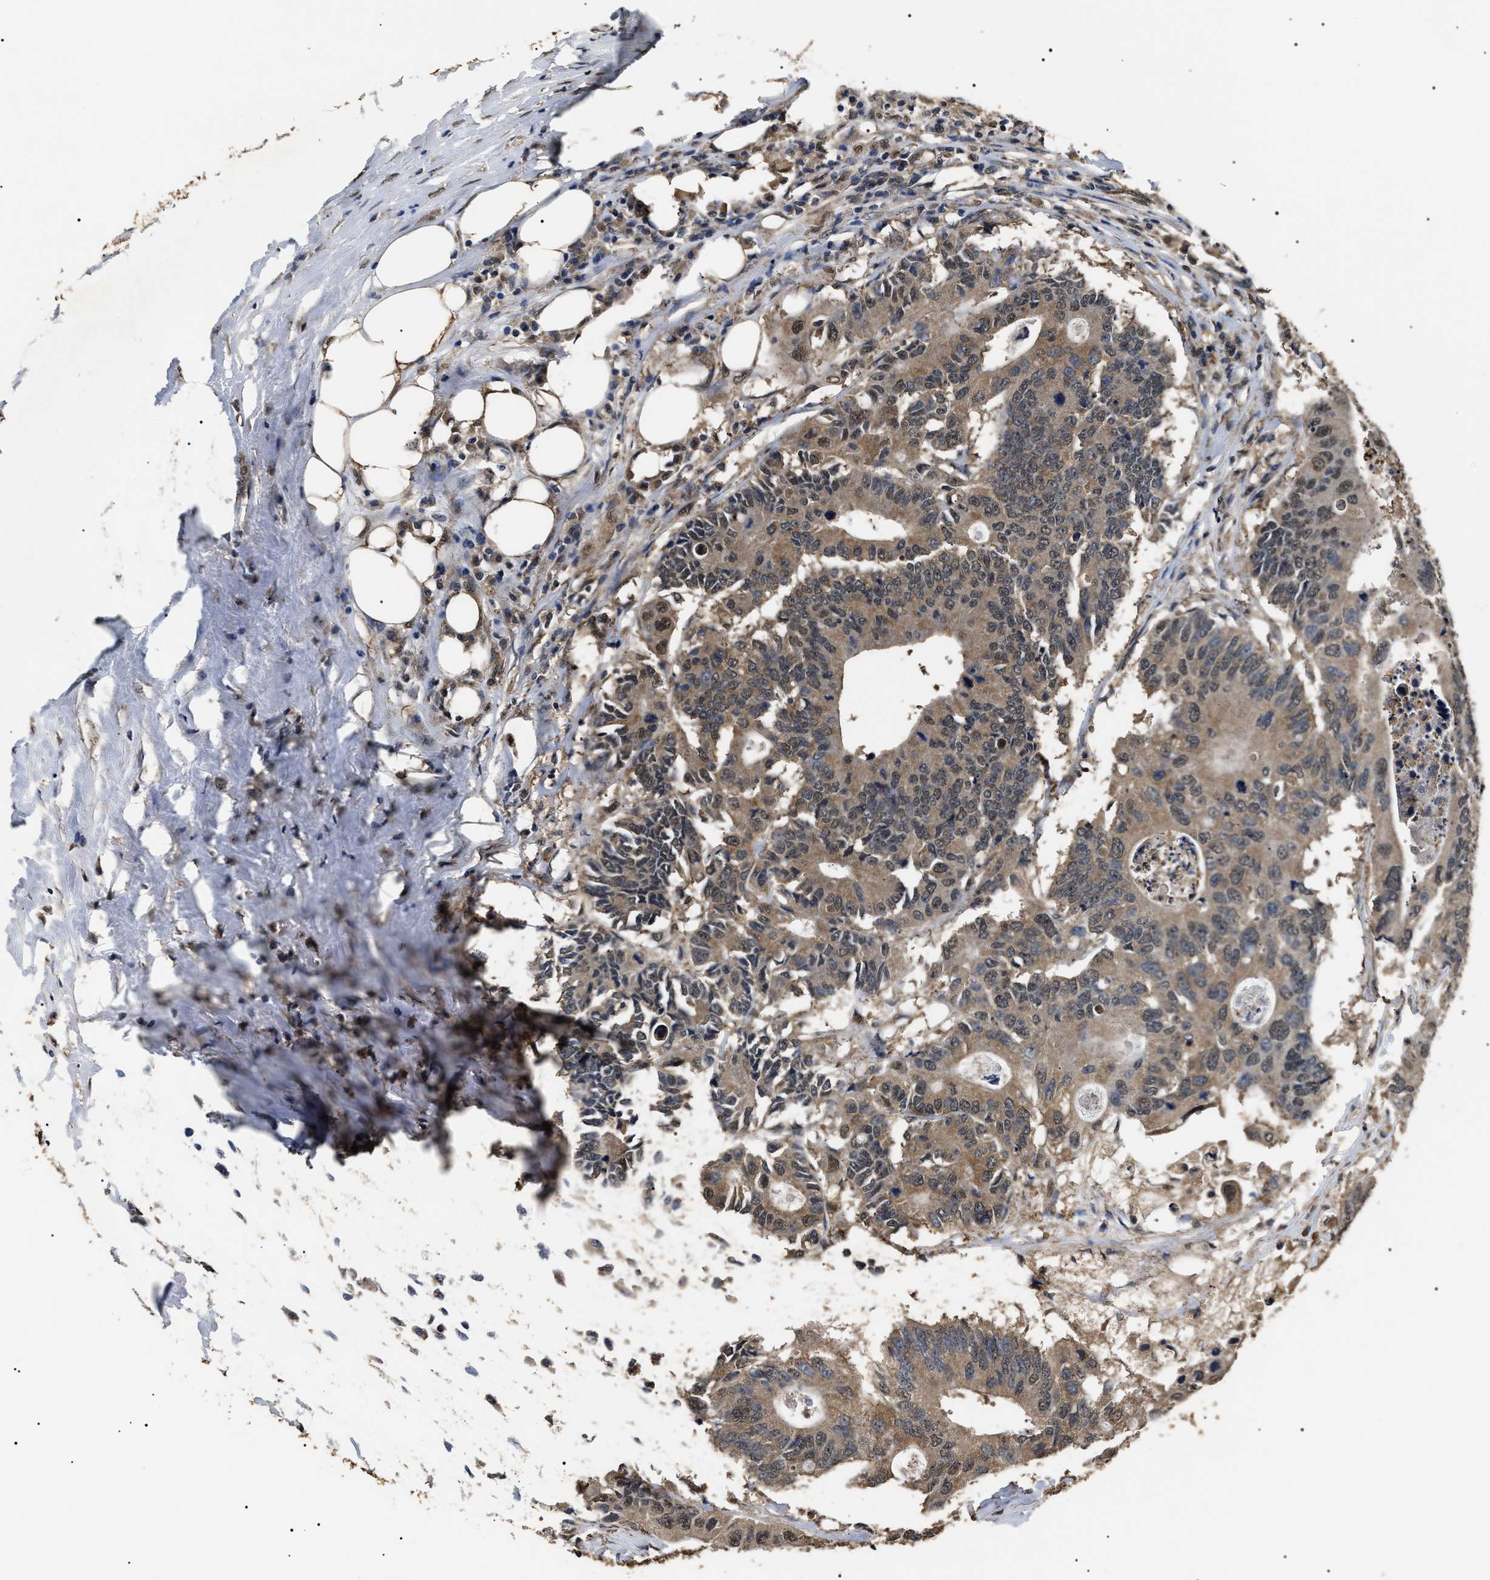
{"staining": {"intensity": "moderate", "quantity": ">75%", "location": "cytoplasmic/membranous,nuclear"}, "tissue": "colorectal cancer", "cell_type": "Tumor cells", "image_type": "cancer", "snomed": [{"axis": "morphology", "description": "Adenocarcinoma, NOS"}, {"axis": "topography", "description": "Colon"}], "caption": "IHC photomicrograph of neoplastic tissue: human colorectal cancer stained using IHC reveals medium levels of moderate protein expression localized specifically in the cytoplasmic/membranous and nuclear of tumor cells, appearing as a cytoplasmic/membranous and nuclear brown color.", "gene": "PSMD8", "patient": {"sex": "male", "age": 71}}